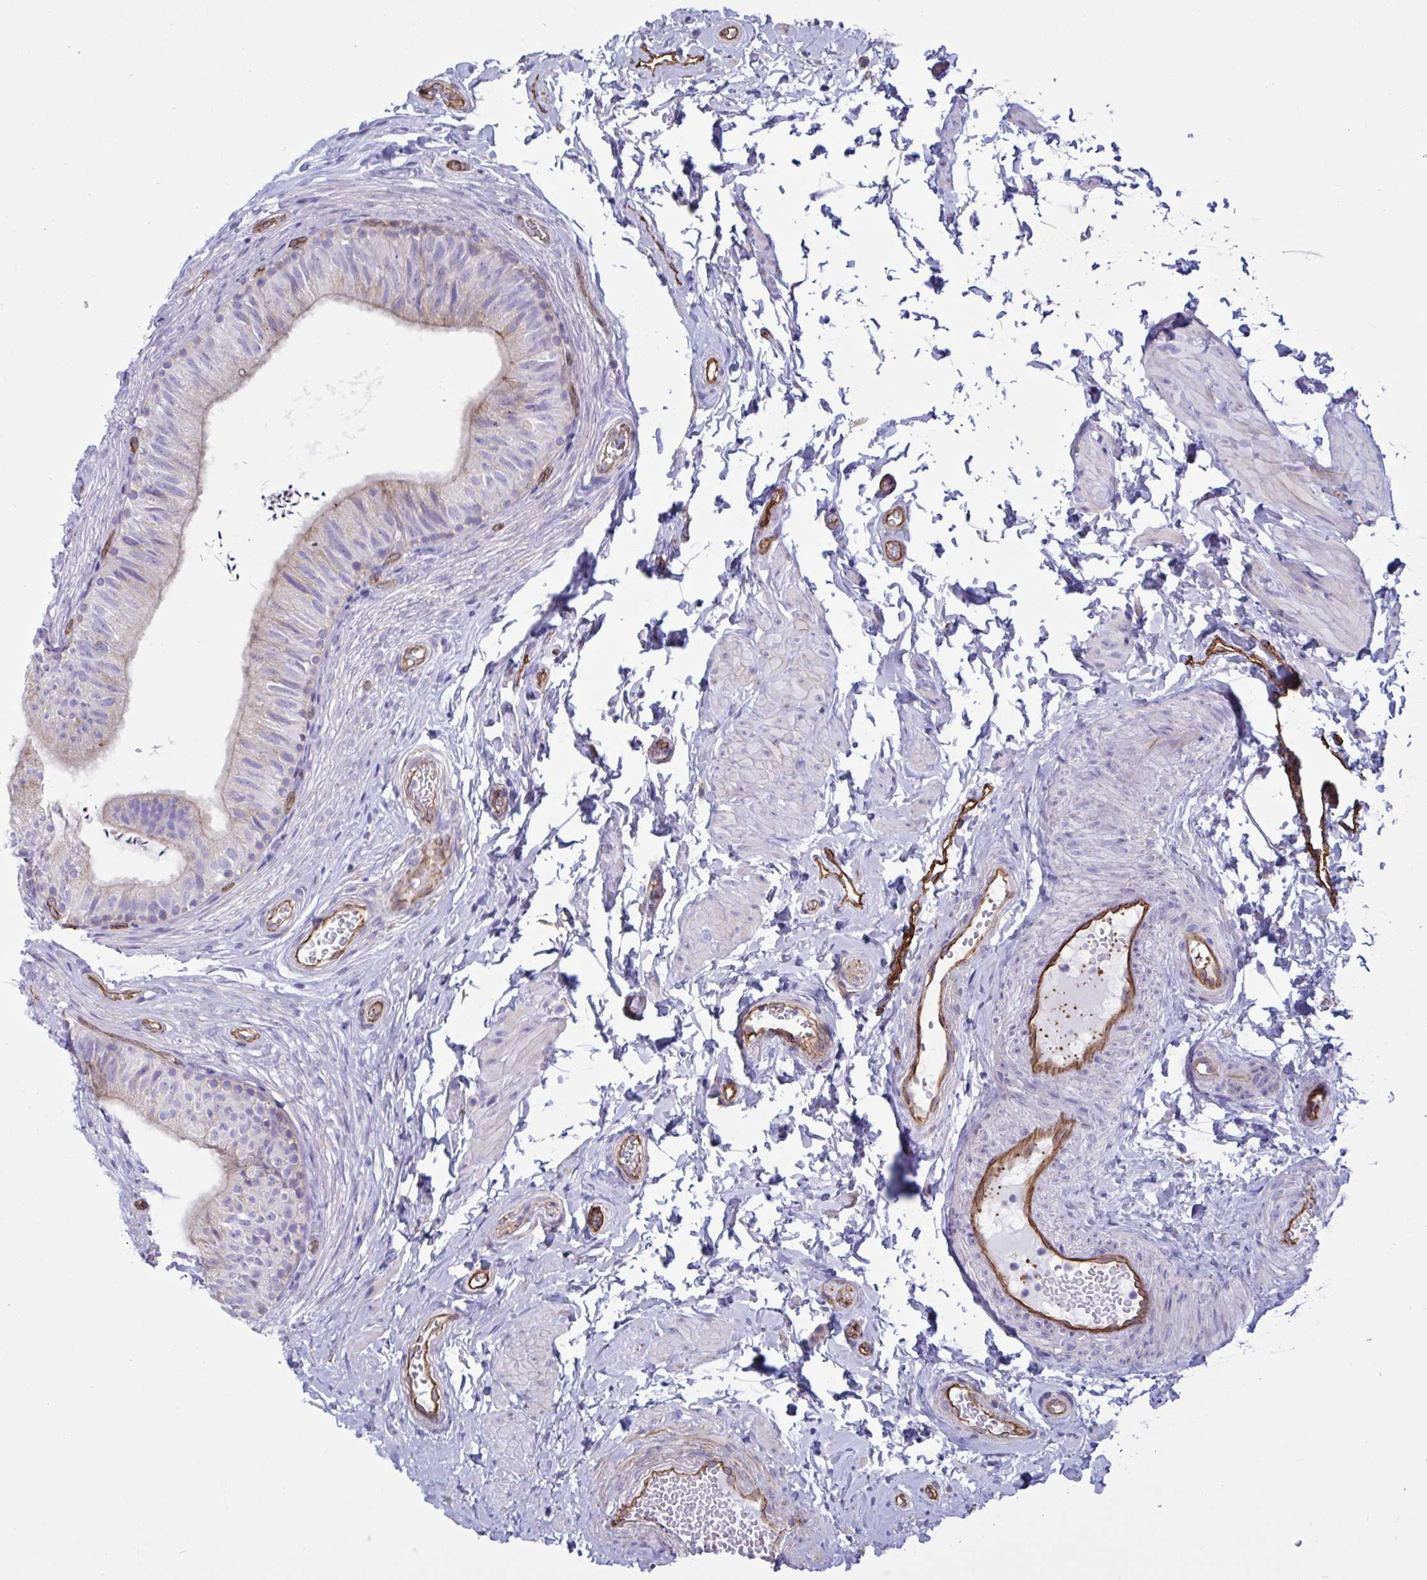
{"staining": {"intensity": "moderate", "quantity": "<25%", "location": "cytoplasmic/membranous"}, "tissue": "epididymis", "cell_type": "Glandular cells", "image_type": "normal", "snomed": [{"axis": "morphology", "description": "Normal tissue, NOS"}, {"axis": "topography", "description": "Epididymis, spermatic cord, NOS"}, {"axis": "topography", "description": "Epididymis"}, {"axis": "topography", "description": "Peripheral nerve tissue"}], "caption": "Glandular cells show low levels of moderate cytoplasmic/membranous positivity in about <25% of cells in unremarkable epididymis. (DAB (3,3'-diaminobenzidine) = brown stain, brightfield microscopy at high magnification).", "gene": "RPL22L1", "patient": {"sex": "male", "age": 29}}